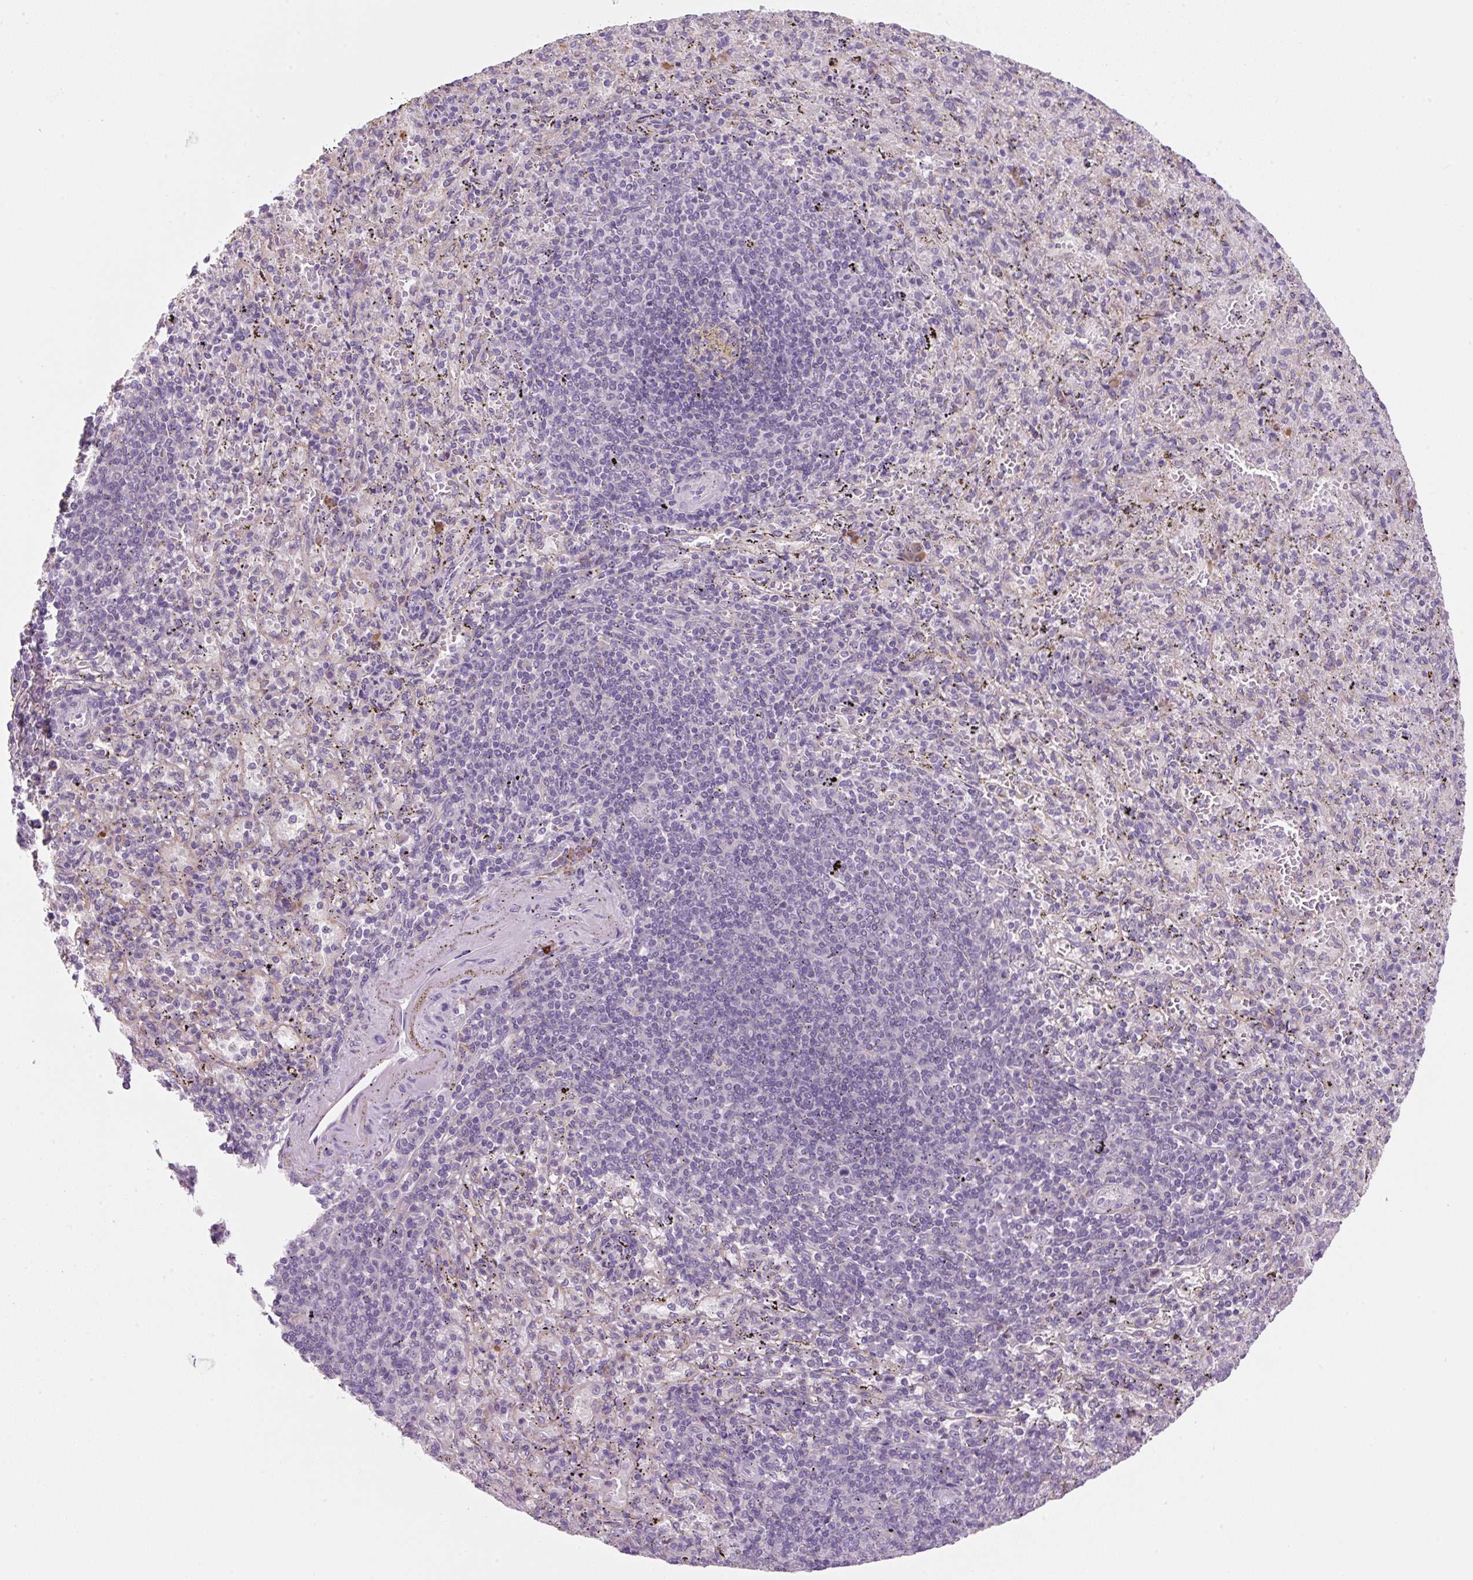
{"staining": {"intensity": "negative", "quantity": "none", "location": "none"}, "tissue": "spleen", "cell_type": "Cells in red pulp", "image_type": "normal", "snomed": [{"axis": "morphology", "description": "Normal tissue, NOS"}, {"axis": "topography", "description": "Spleen"}], "caption": "IHC image of benign human spleen stained for a protein (brown), which shows no positivity in cells in red pulp.", "gene": "FZD5", "patient": {"sex": "male", "age": 57}}